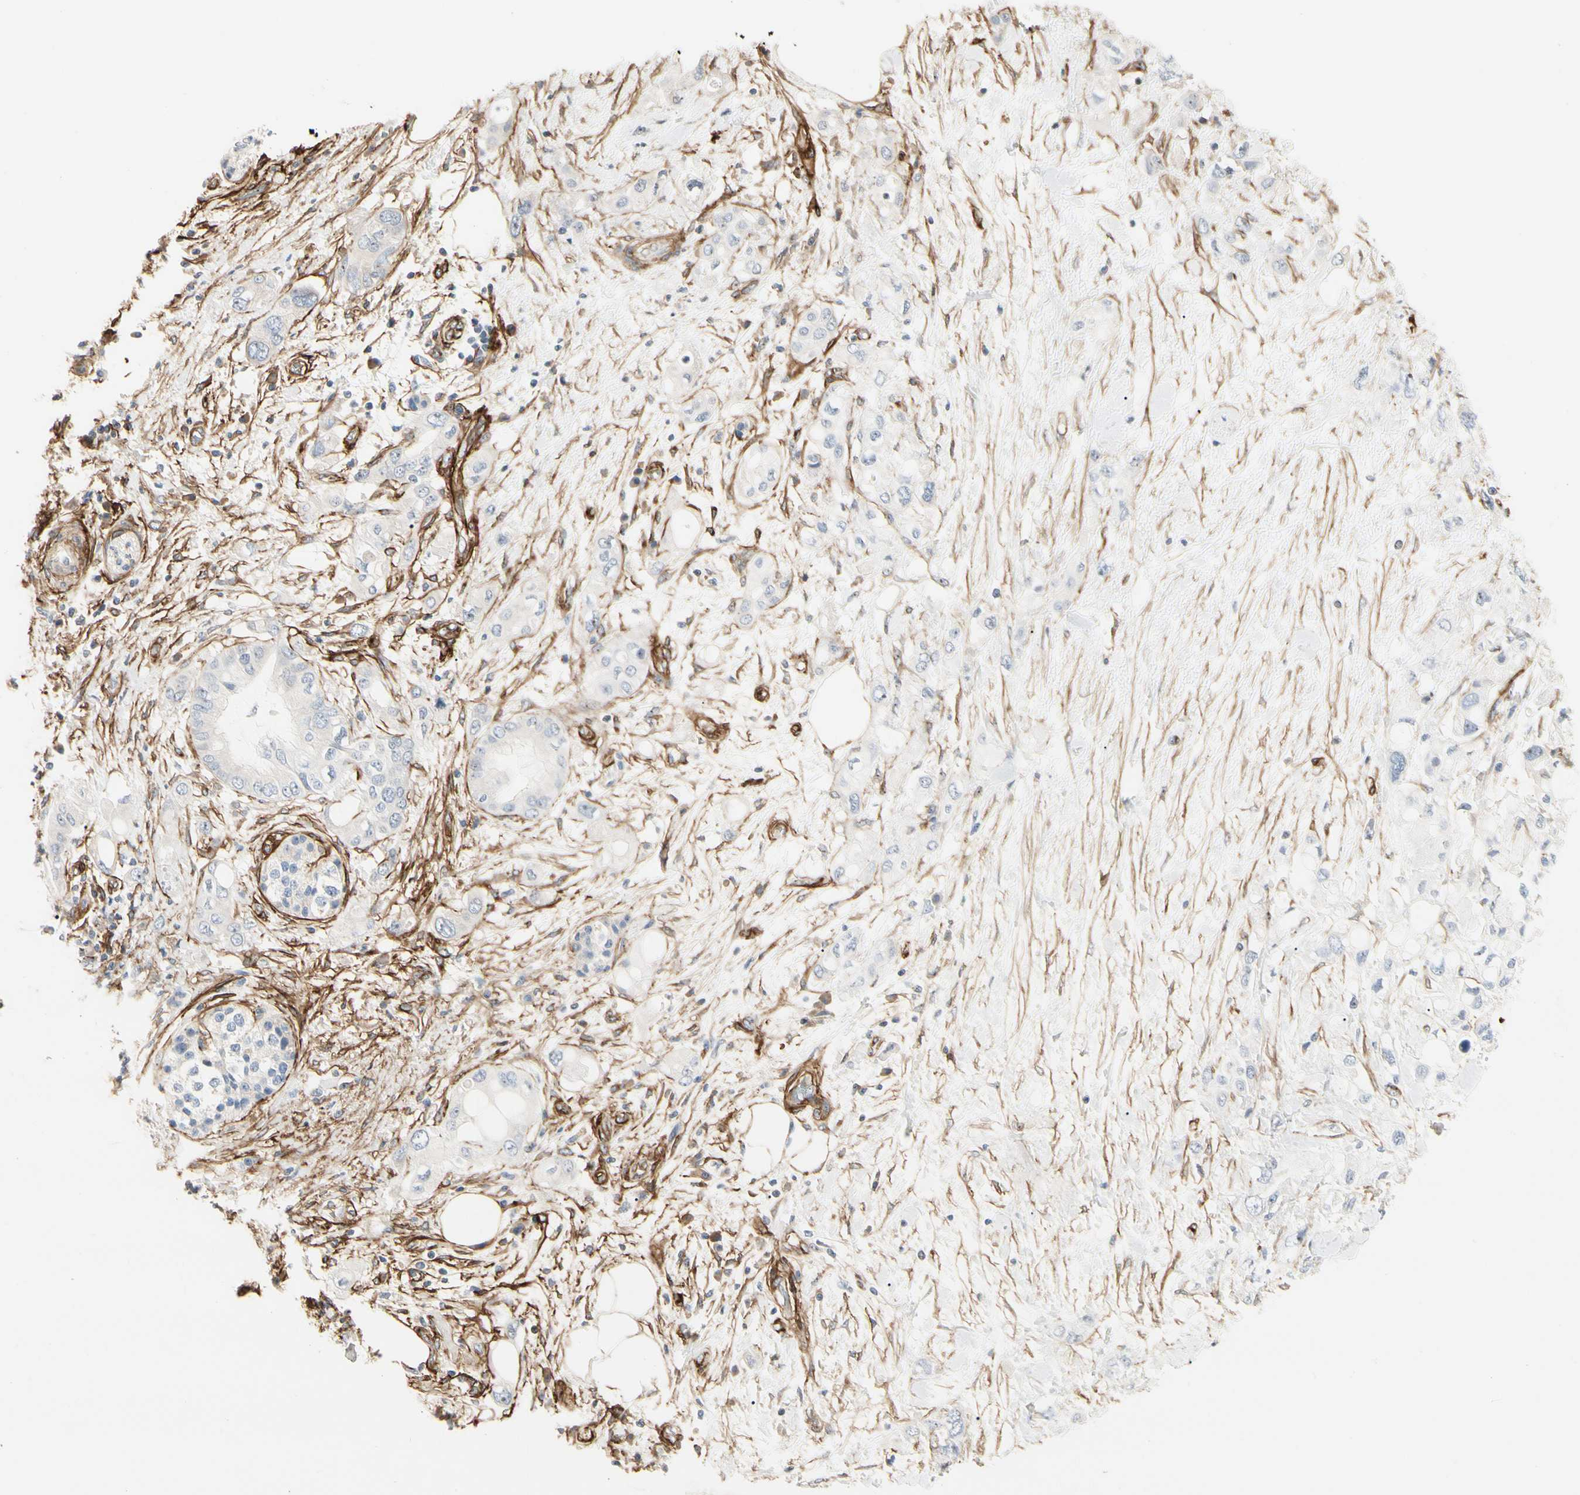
{"staining": {"intensity": "negative", "quantity": "none", "location": "none"}, "tissue": "pancreatic cancer", "cell_type": "Tumor cells", "image_type": "cancer", "snomed": [{"axis": "morphology", "description": "Adenocarcinoma, NOS"}, {"axis": "topography", "description": "Pancreas"}], "caption": "There is no significant staining in tumor cells of pancreatic adenocarcinoma. Nuclei are stained in blue.", "gene": "GGT5", "patient": {"sex": "female", "age": 56}}